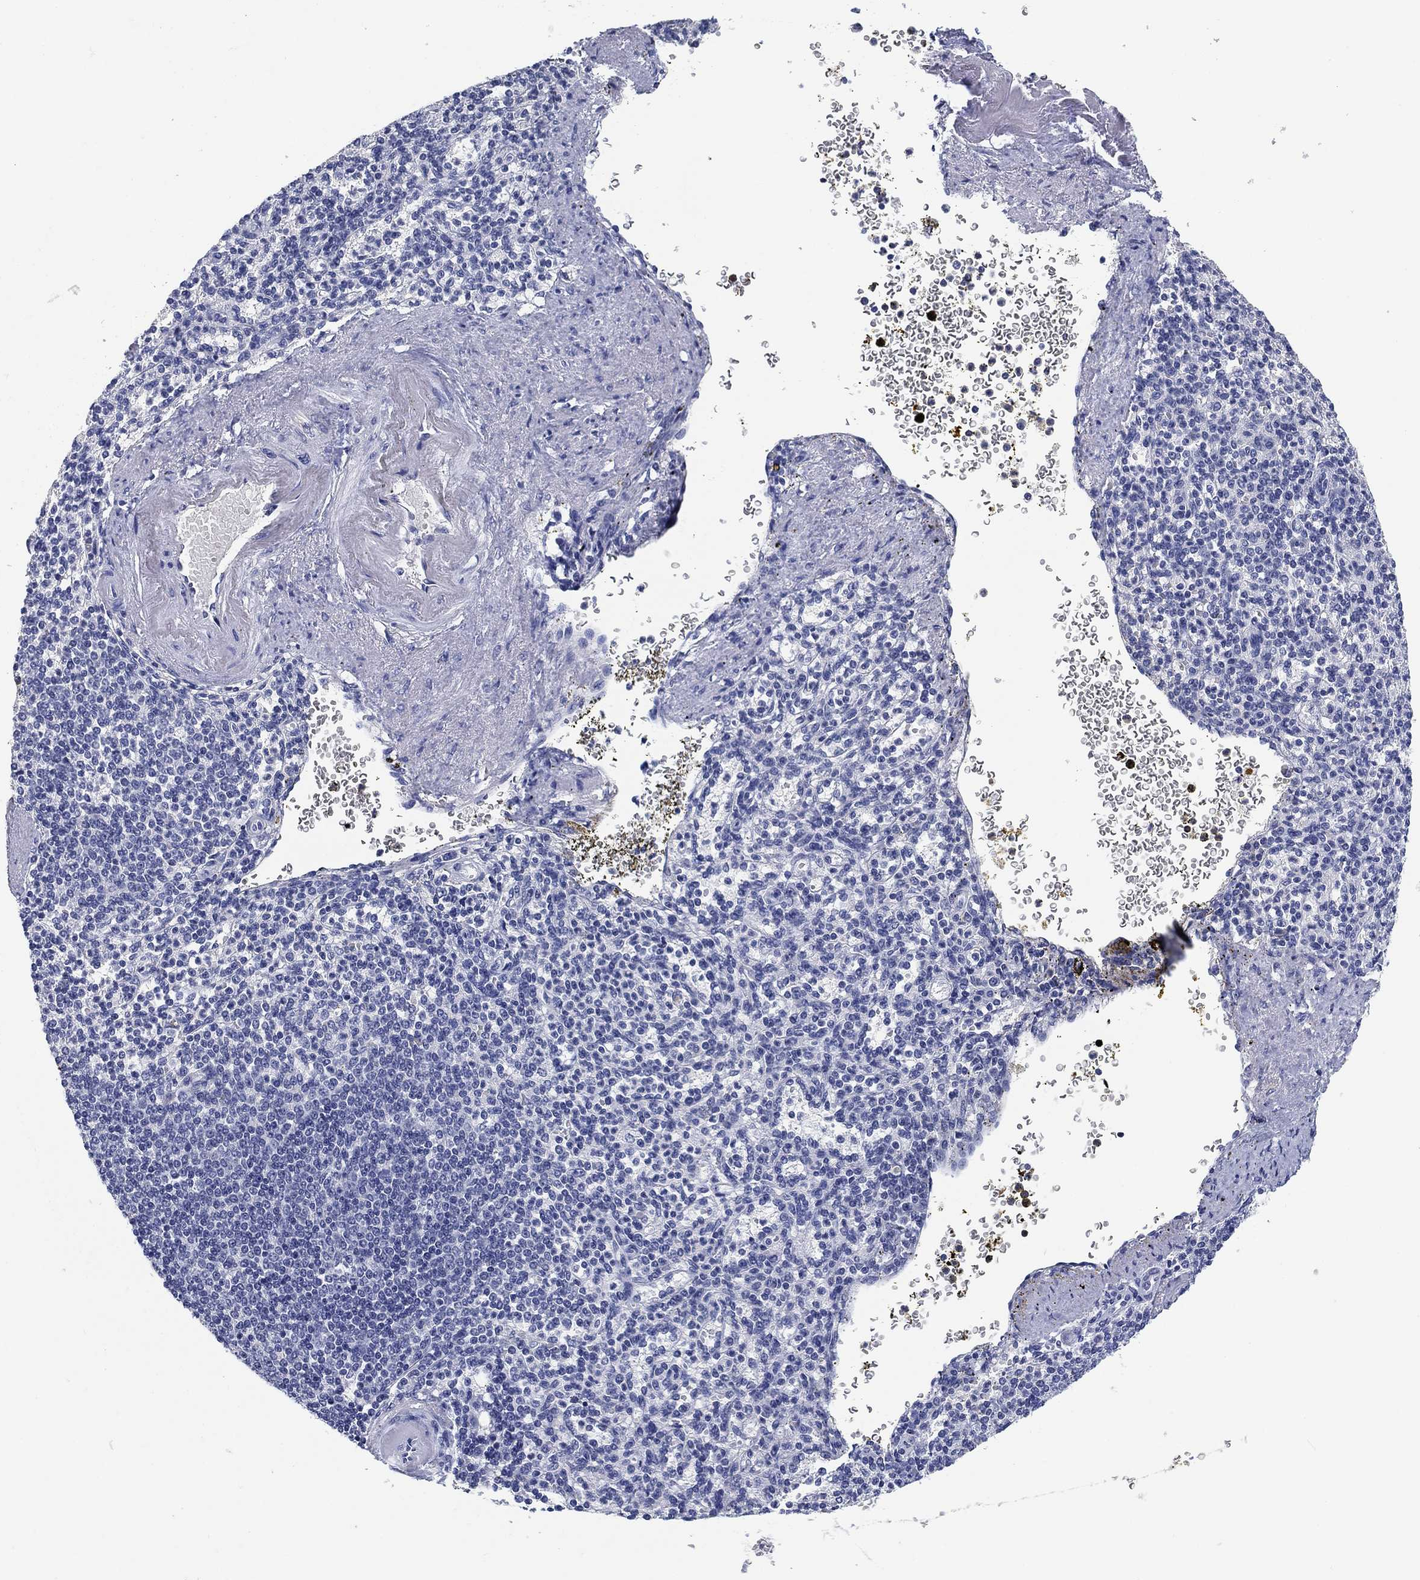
{"staining": {"intensity": "negative", "quantity": "none", "location": "none"}, "tissue": "spleen", "cell_type": "Cells in red pulp", "image_type": "normal", "snomed": [{"axis": "morphology", "description": "Normal tissue, NOS"}, {"axis": "topography", "description": "Spleen"}], "caption": "IHC of benign human spleen displays no positivity in cells in red pulp.", "gene": "CLUL1", "patient": {"sex": "female", "age": 74}}